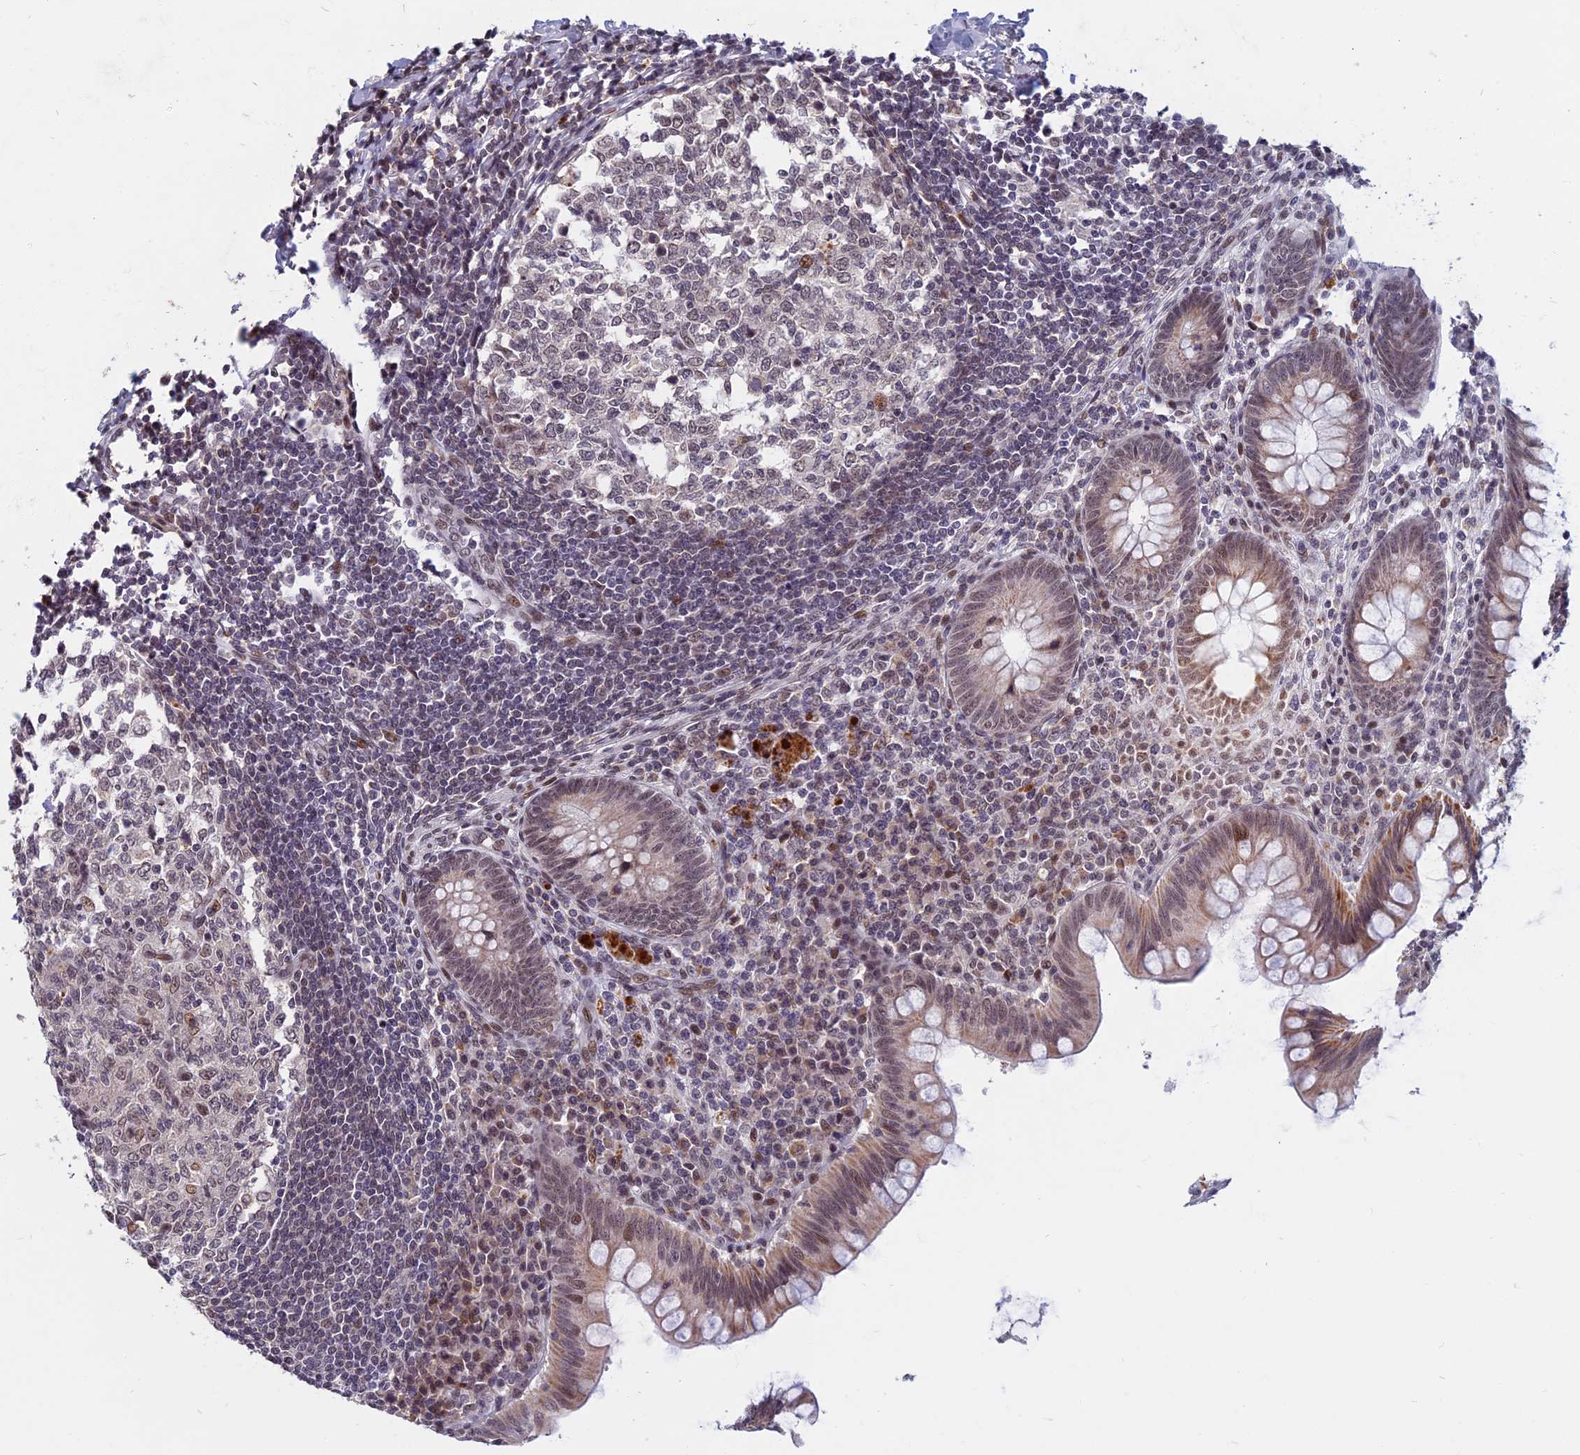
{"staining": {"intensity": "moderate", "quantity": "25%-75%", "location": "cytoplasmic/membranous,nuclear"}, "tissue": "appendix", "cell_type": "Glandular cells", "image_type": "normal", "snomed": [{"axis": "morphology", "description": "Normal tissue, NOS"}, {"axis": "topography", "description": "Appendix"}], "caption": "Glandular cells reveal medium levels of moderate cytoplasmic/membranous,nuclear expression in about 25%-75% of cells in unremarkable appendix.", "gene": "CDC7", "patient": {"sex": "female", "age": 33}}